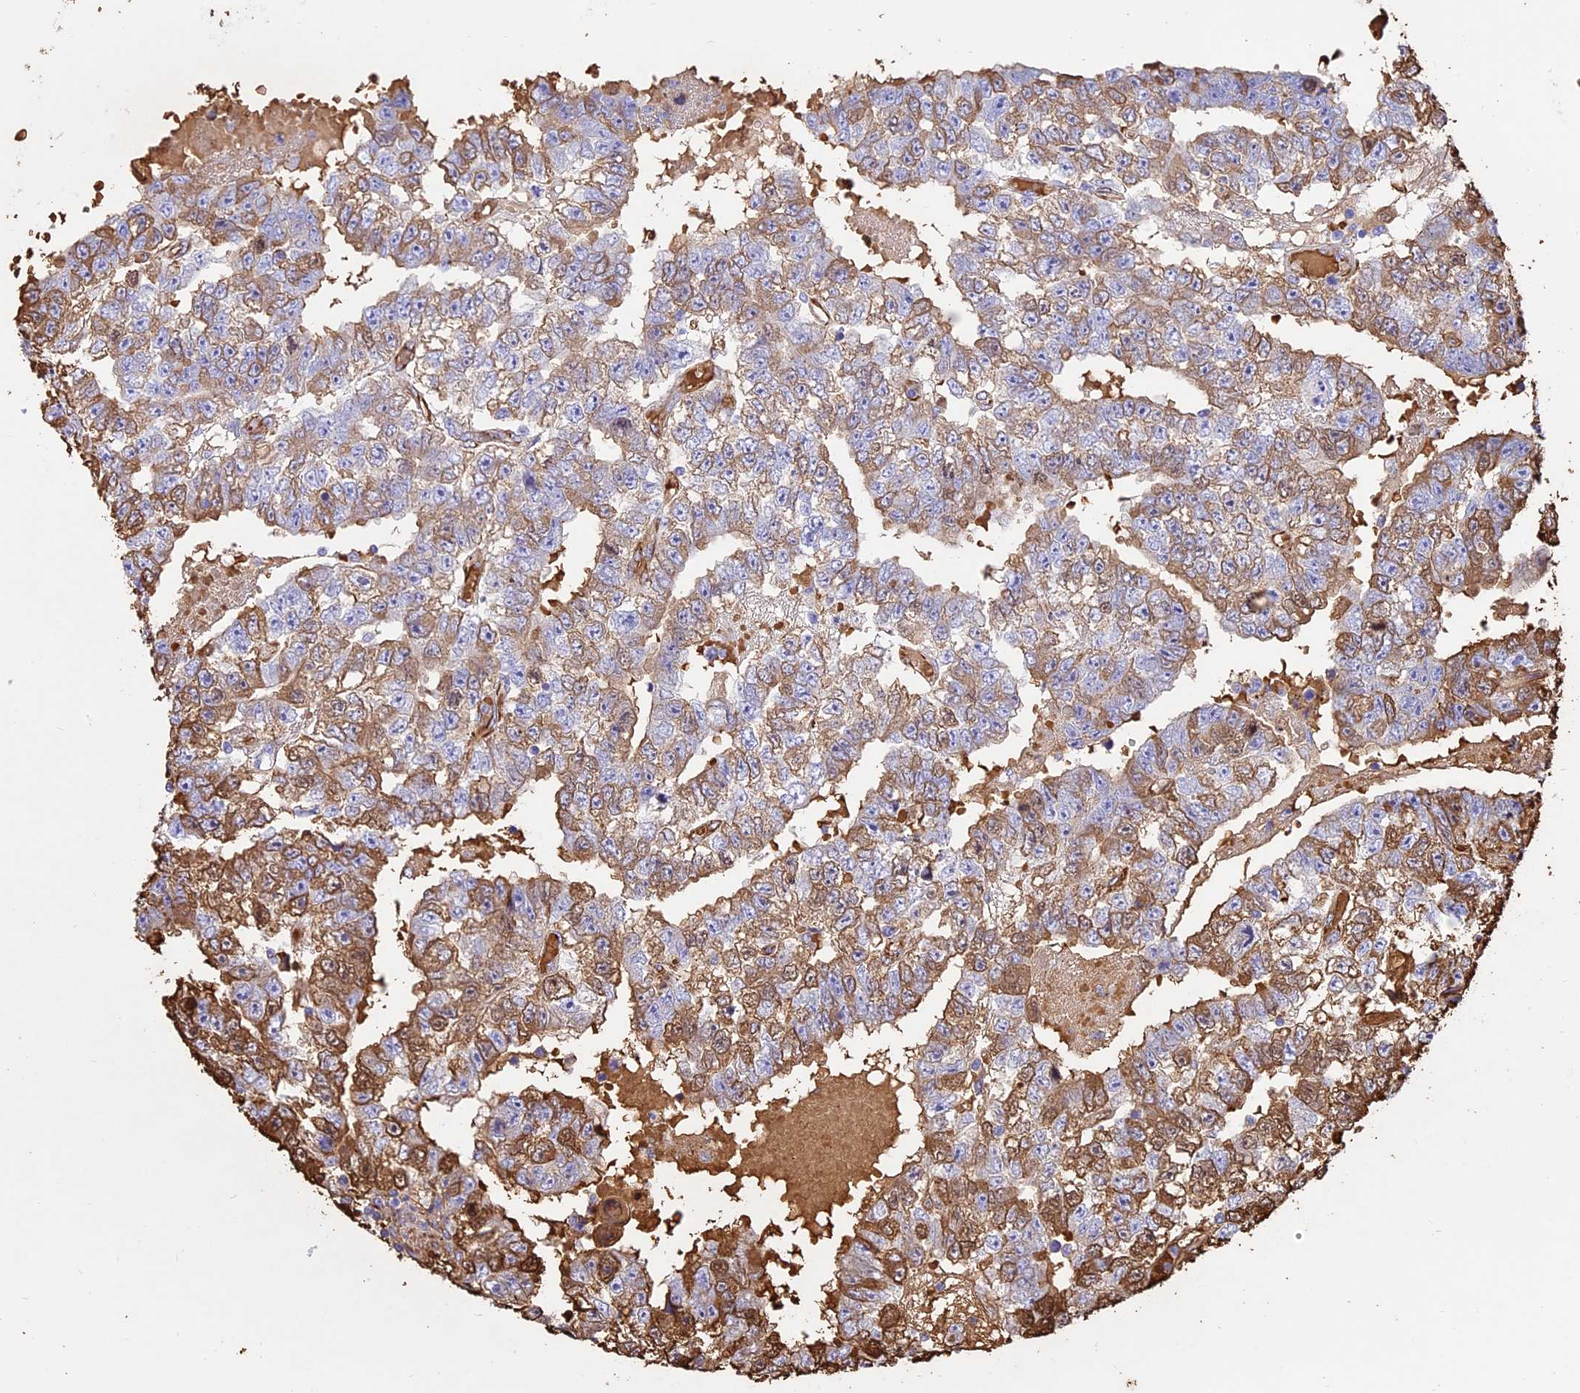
{"staining": {"intensity": "moderate", "quantity": "25%-75%", "location": "cytoplasmic/membranous"}, "tissue": "testis cancer", "cell_type": "Tumor cells", "image_type": "cancer", "snomed": [{"axis": "morphology", "description": "Carcinoma, Embryonal, NOS"}, {"axis": "topography", "description": "Testis"}], "caption": "Immunohistochemistry (IHC) (DAB (3,3'-diaminobenzidine)) staining of testis embryonal carcinoma shows moderate cytoplasmic/membranous protein positivity in about 25%-75% of tumor cells. The staining was performed using DAB (3,3'-diaminobenzidine), with brown indicating positive protein expression. Nuclei are stained blue with hematoxylin.", "gene": "TTC4", "patient": {"sex": "male", "age": 25}}